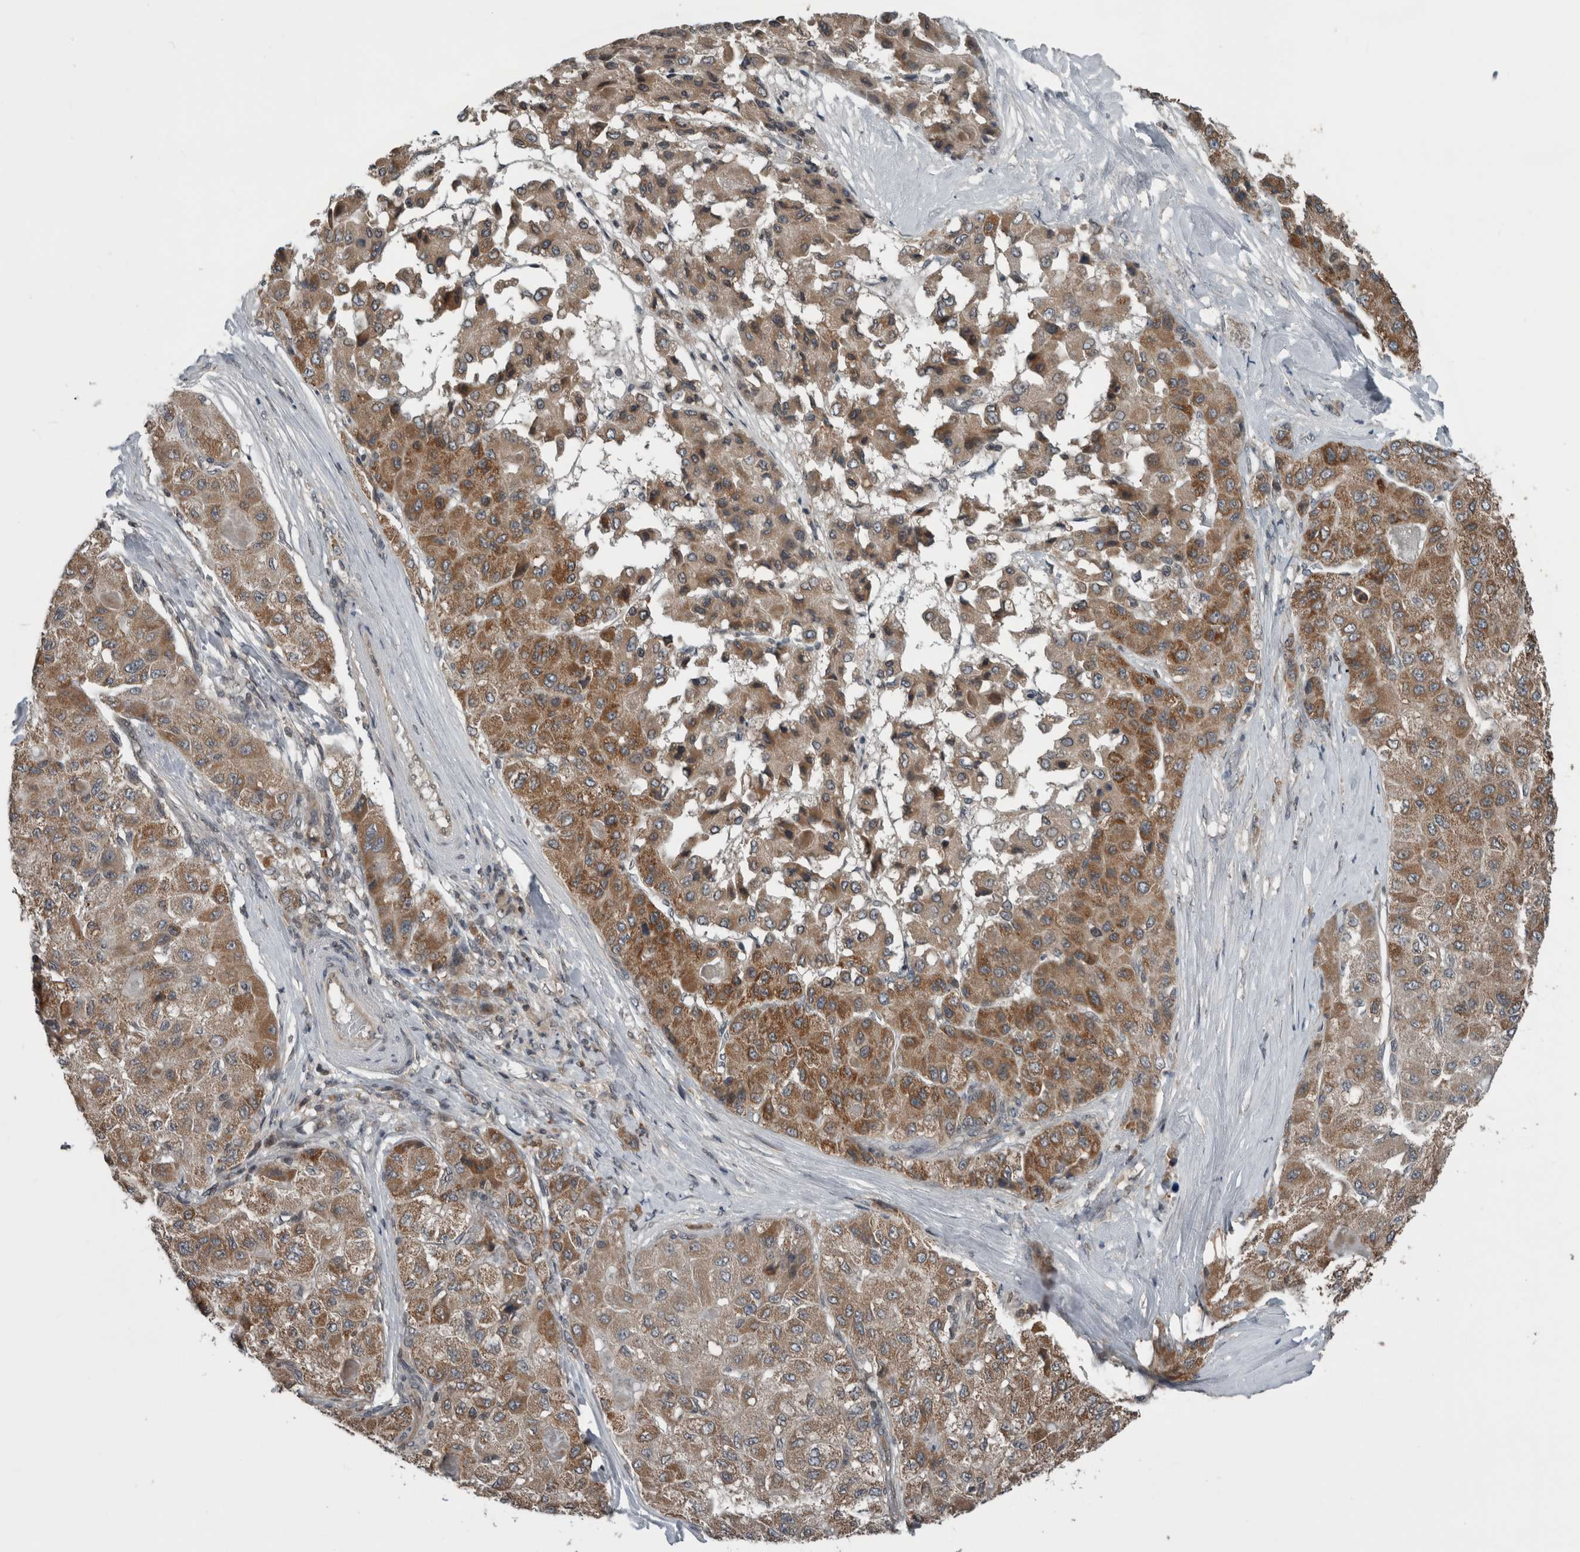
{"staining": {"intensity": "moderate", "quantity": ">75%", "location": "cytoplasmic/membranous"}, "tissue": "liver cancer", "cell_type": "Tumor cells", "image_type": "cancer", "snomed": [{"axis": "morphology", "description": "Carcinoma, Hepatocellular, NOS"}, {"axis": "topography", "description": "Liver"}], "caption": "The immunohistochemical stain shows moderate cytoplasmic/membranous positivity in tumor cells of liver cancer tissue.", "gene": "ENY2", "patient": {"sex": "male", "age": 80}}